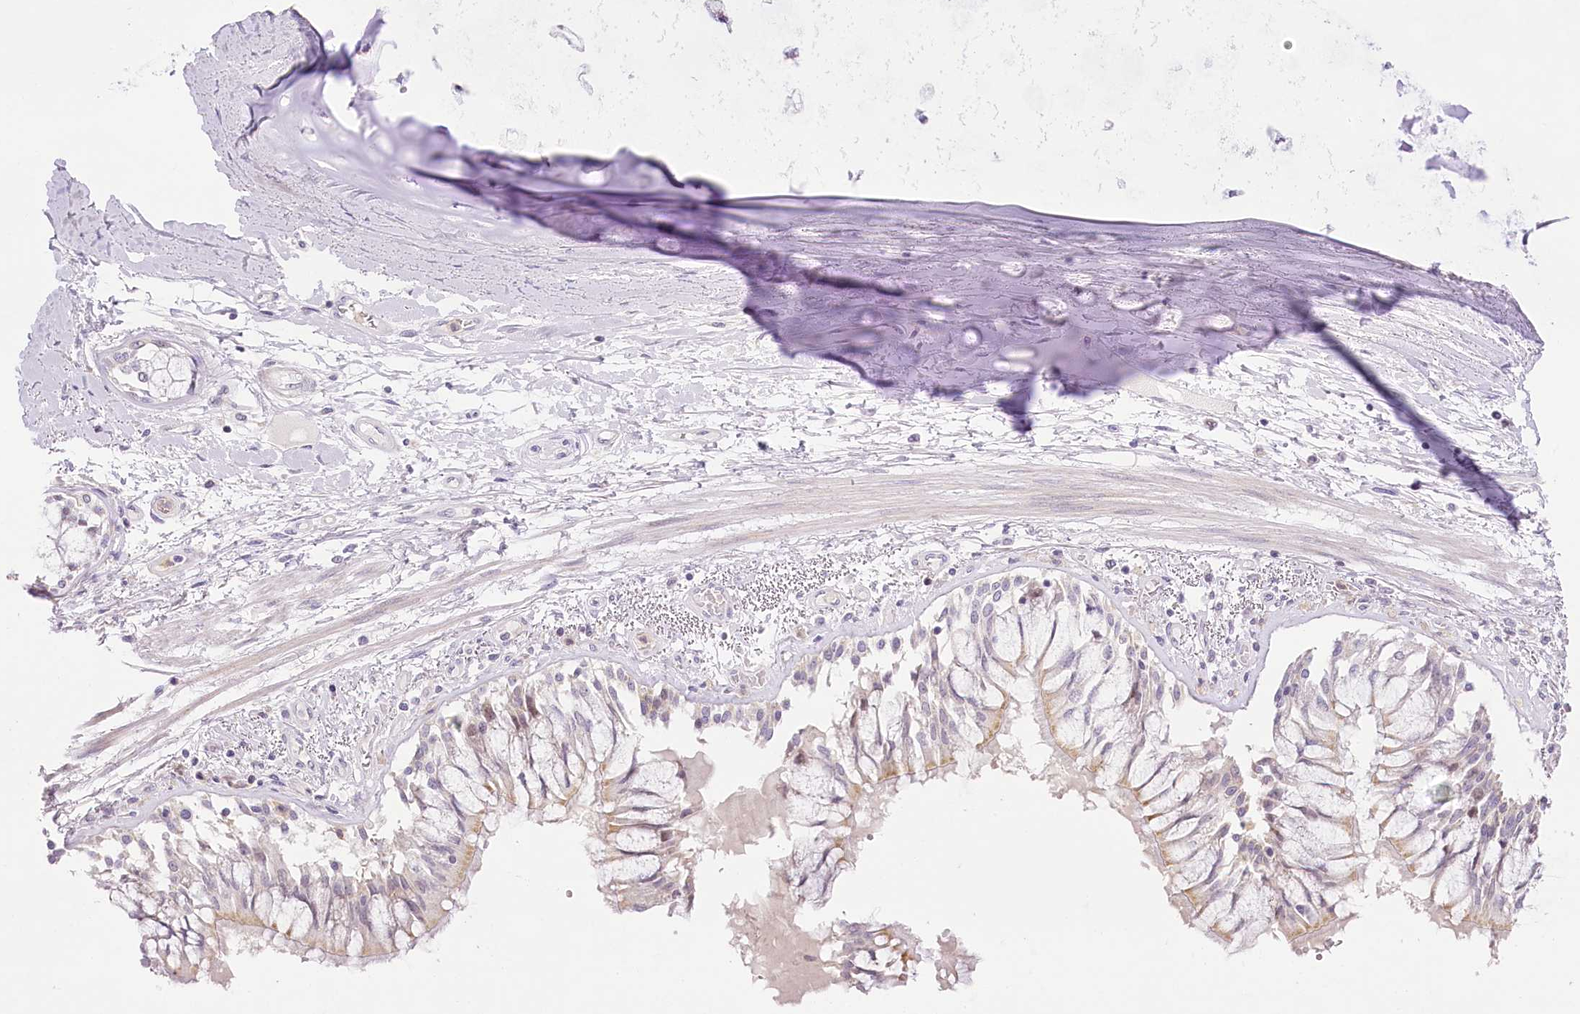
{"staining": {"intensity": "negative", "quantity": "none", "location": "none"}, "tissue": "adipose tissue", "cell_type": "Adipocytes", "image_type": "normal", "snomed": [{"axis": "morphology", "description": "Normal tissue, NOS"}, {"axis": "topography", "description": "Cartilage tissue"}, {"axis": "topography", "description": "Bronchus"}, {"axis": "topography", "description": "Lung"}, {"axis": "topography", "description": "Peripheral nerve tissue"}], "caption": "This is a photomicrograph of IHC staining of benign adipose tissue, which shows no positivity in adipocytes. (Immunohistochemistry, brightfield microscopy, high magnification).", "gene": "CCDC30", "patient": {"sex": "female", "age": 49}}